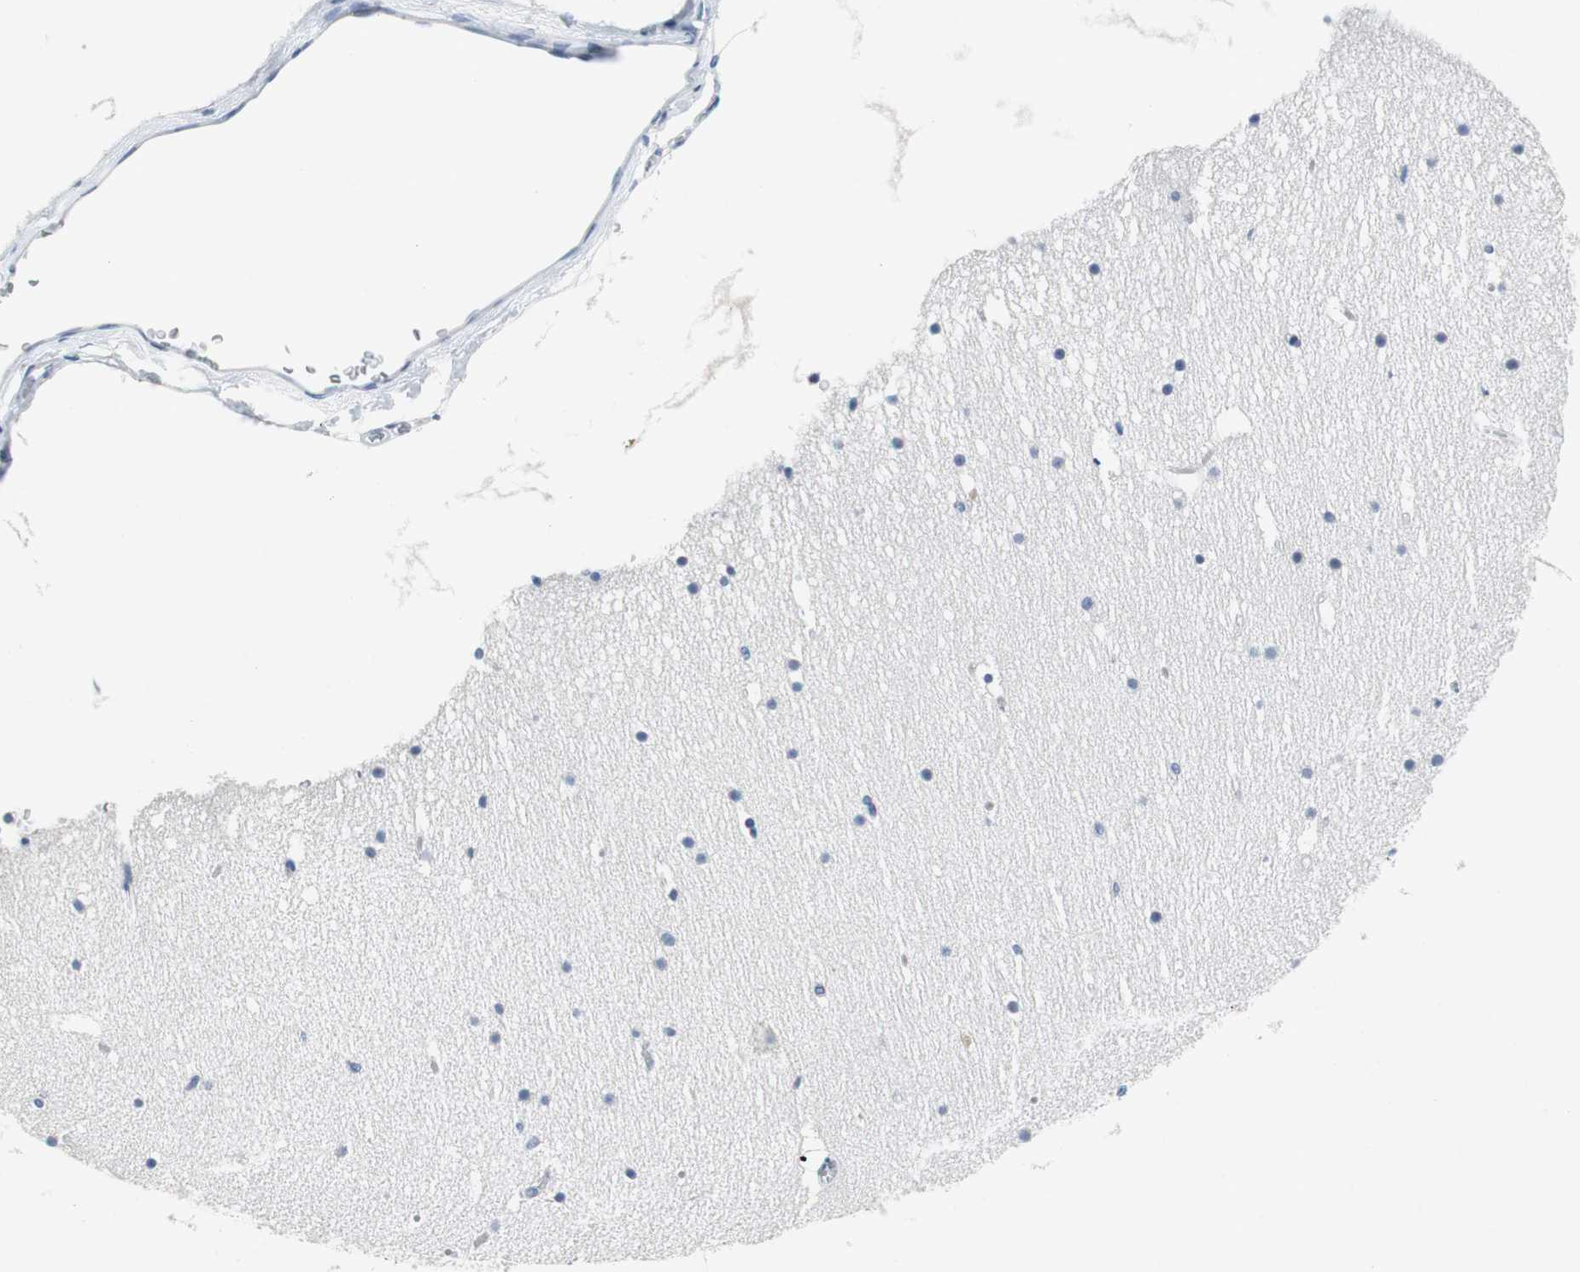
{"staining": {"intensity": "moderate", "quantity": "25%-75%", "location": "nuclear"}, "tissue": "cerebellum", "cell_type": "Cells in molecular layer", "image_type": "normal", "snomed": [{"axis": "morphology", "description": "Normal tissue, NOS"}, {"axis": "topography", "description": "Cerebellum"}], "caption": "Normal cerebellum exhibits moderate nuclear expression in approximately 25%-75% of cells in molecular layer, visualized by immunohistochemistry. (DAB (3,3'-diaminobenzidine) IHC with brightfield microscopy, high magnification).", "gene": "ORM1", "patient": {"sex": "female", "age": 19}}